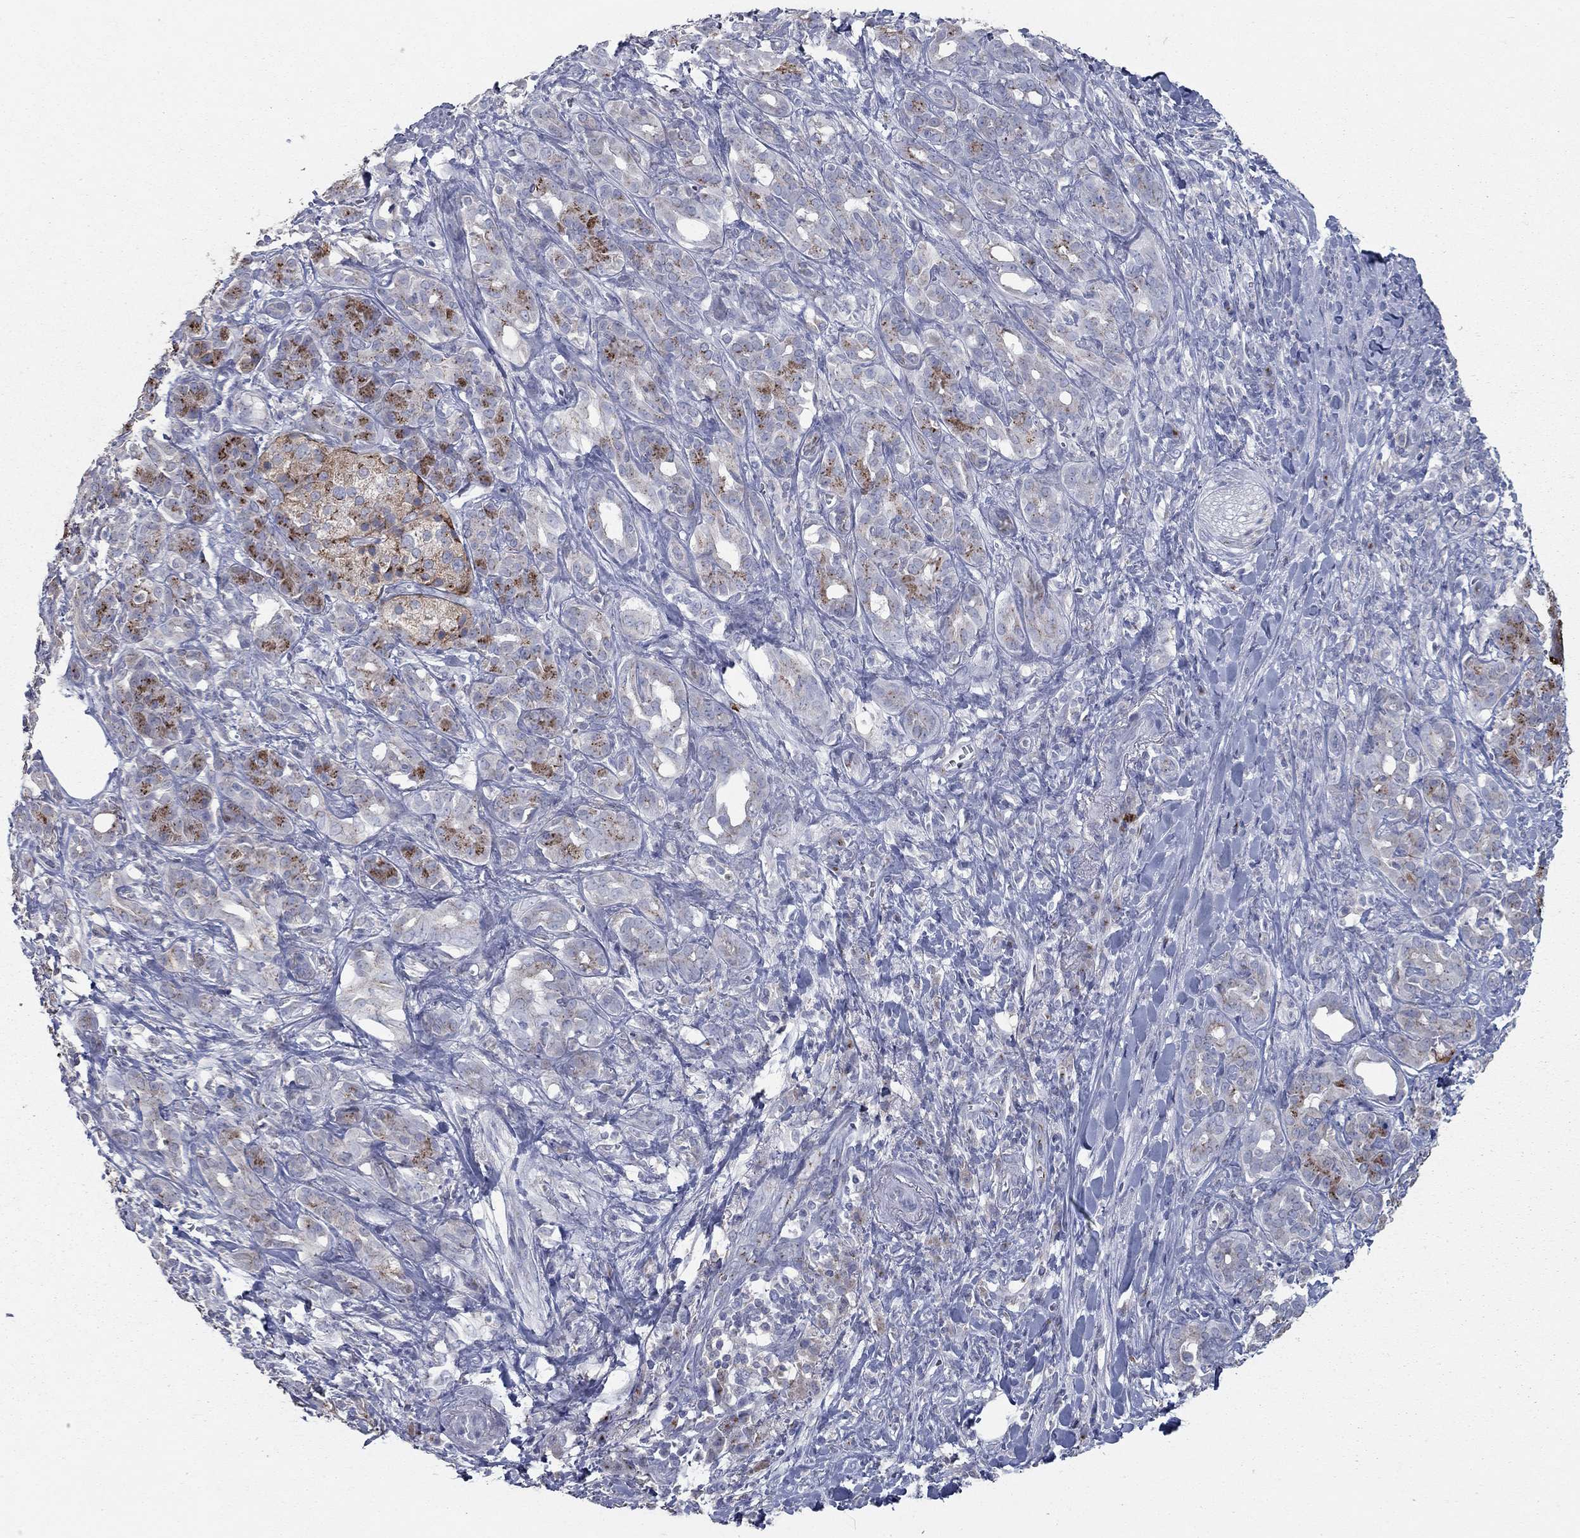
{"staining": {"intensity": "strong", "quantity": "<25%", "location": "cytoplasmic/membranous"}, "tissue": "pancreatic cancer", "cell_type": "Tumor cells", "image_type": "cancer", "snomed": [{"axis": "morphology", "description": "Adenocarcinoma, NOS"}, {"axis": "topography", "description": "Pancreas"}], "caption": "IHC photomicrograph of pancreatic cancer stained for a protein (brown), which displays medium levels of strong cytoplasmic/membranous positivity in about <25% of tumor cells.", "gene": "KIAA0319L", "patient": {"sex": "male", "age": 61}}